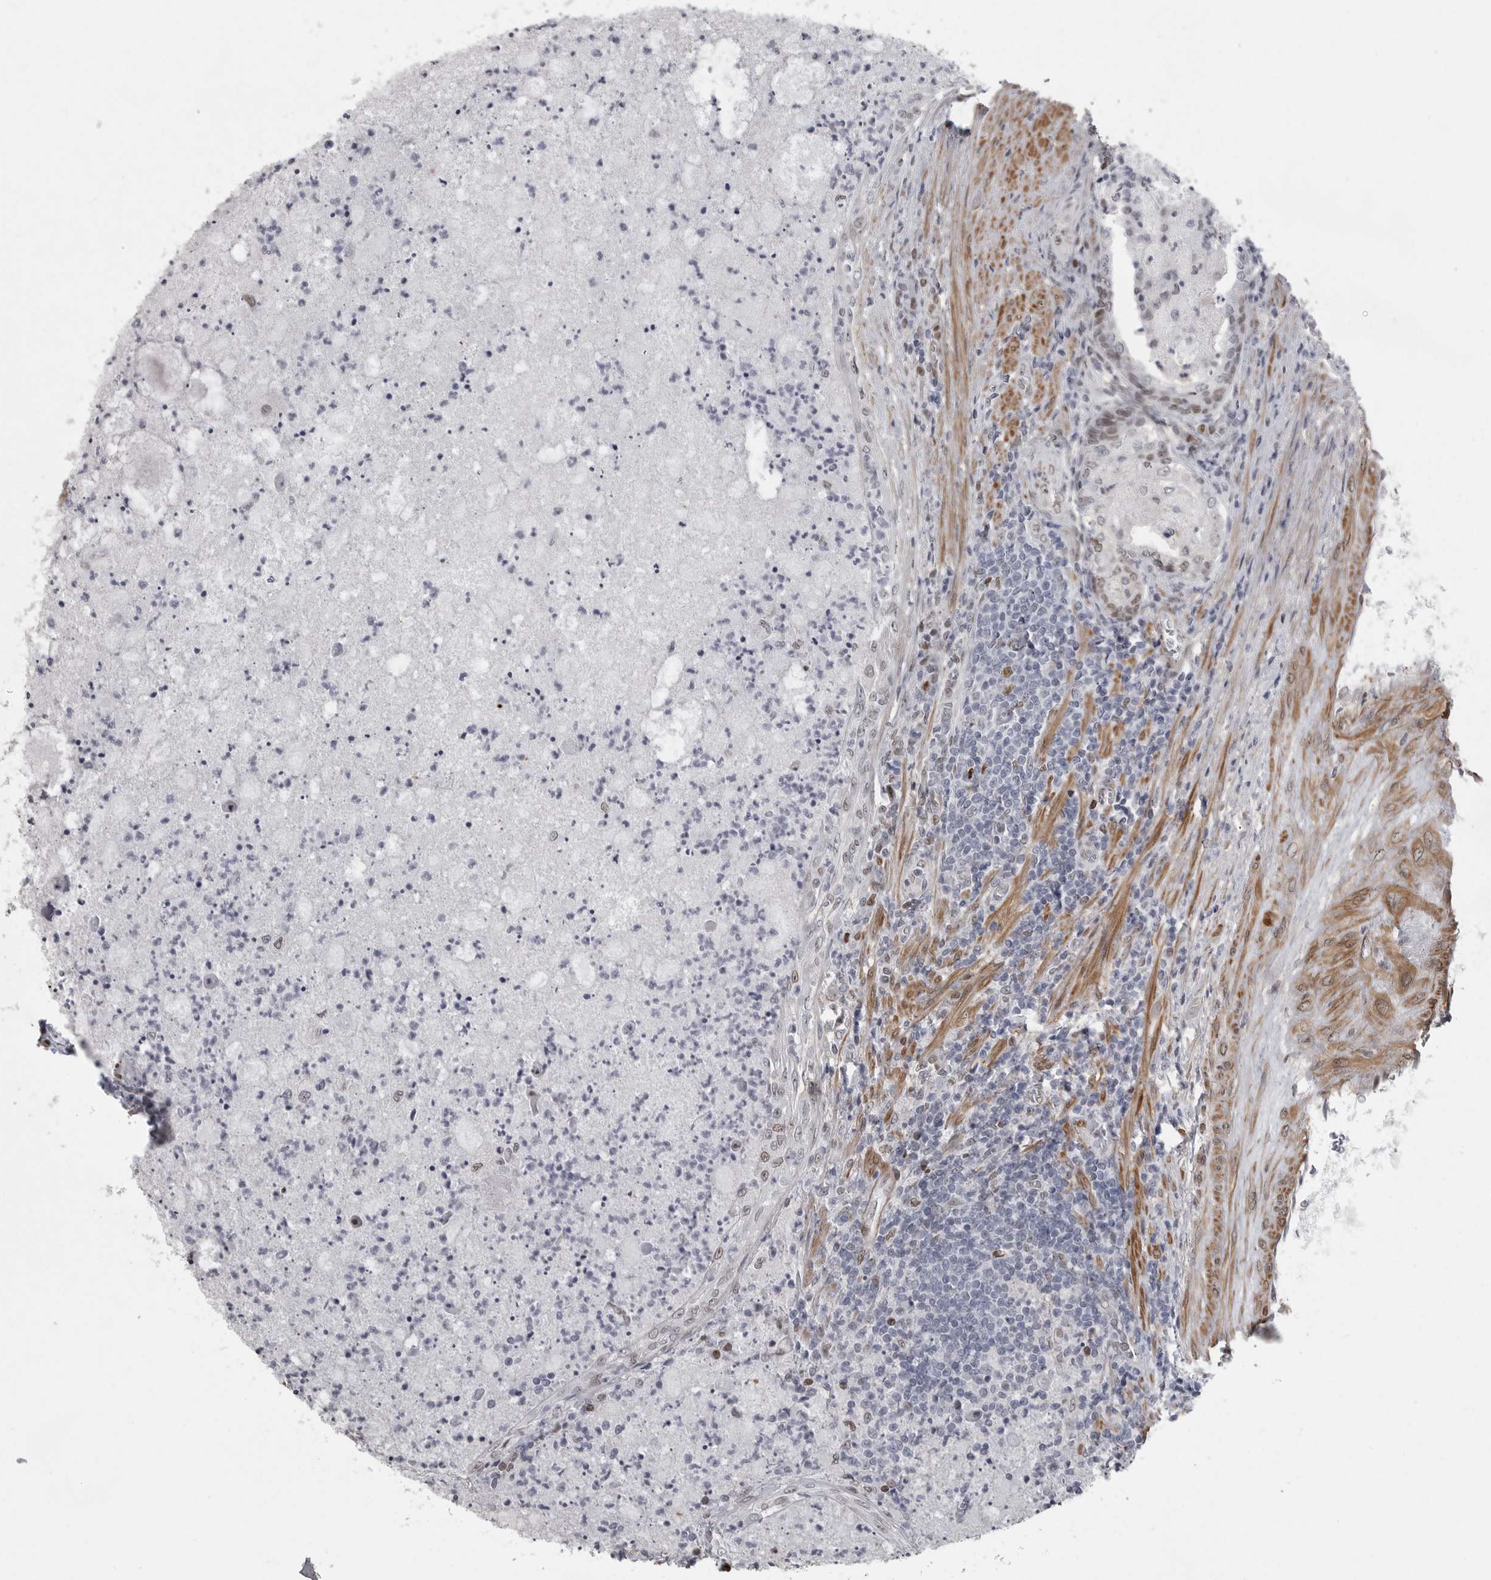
{"staining": {"intensity": "weak", "quantity": "<25%", "location": "nuclear"}, "tissue": "prostate", "cell_type": "Glandular cells", "image_type": "normal", "snomed": [{"axis": "morphology", "description": "Normal tissue, NOS"}, {"axis": "topography", "description": "Prostate"}], "caption": "Photomicrograph shows no protein positivity in glandular cells of unremarkable prostate.", "gene": "HMGN3", "patient": {"sex": "male", "age": 76}}